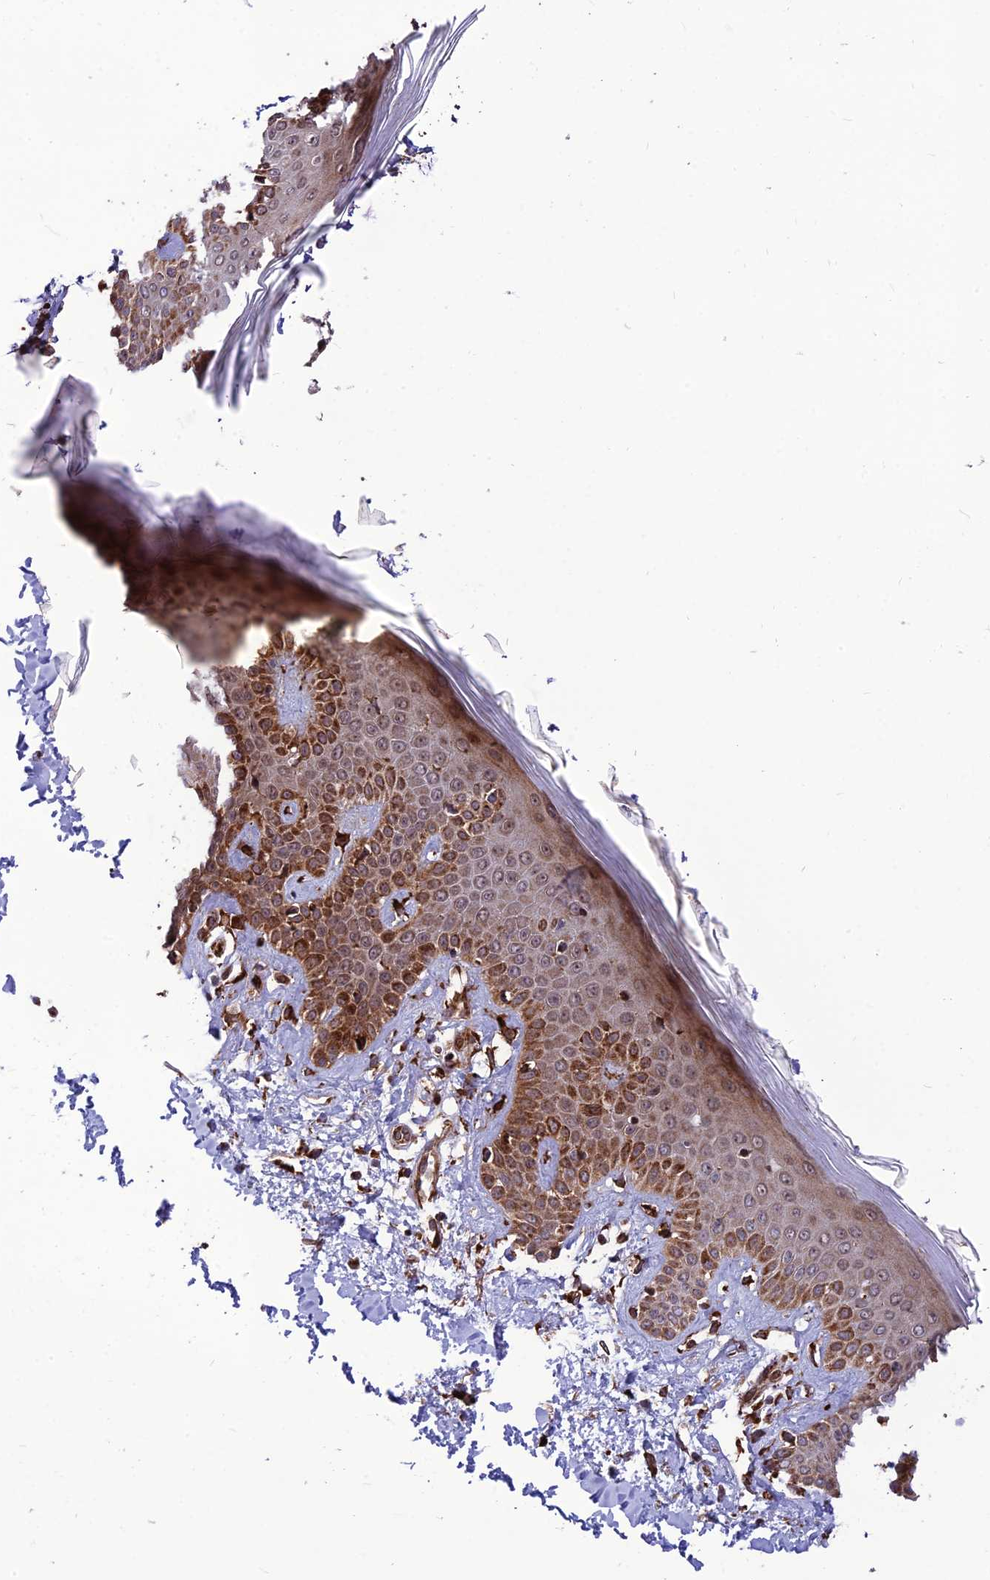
{"staining": {"intensity": "moderate", "quantity": "25%-75%", "location": "cytoplasmic/membranous"}, "tissue": "skin", "cell_type": "Fibroblasts", "image_type": "normal", "snomed": [{"axis": "morphology", "description": "Normal tissue, NOS"}, {"axis": "topography", "description": "Skin"}], "caption": "Brown immunohistochemical staining in normal human skin exhibits moderate cytoplasmic/membranous positivity in approximately 25%-75% of fibroblasts.", "gene": "CRTAP", "patient": {"sex": "female", "age": 64}}